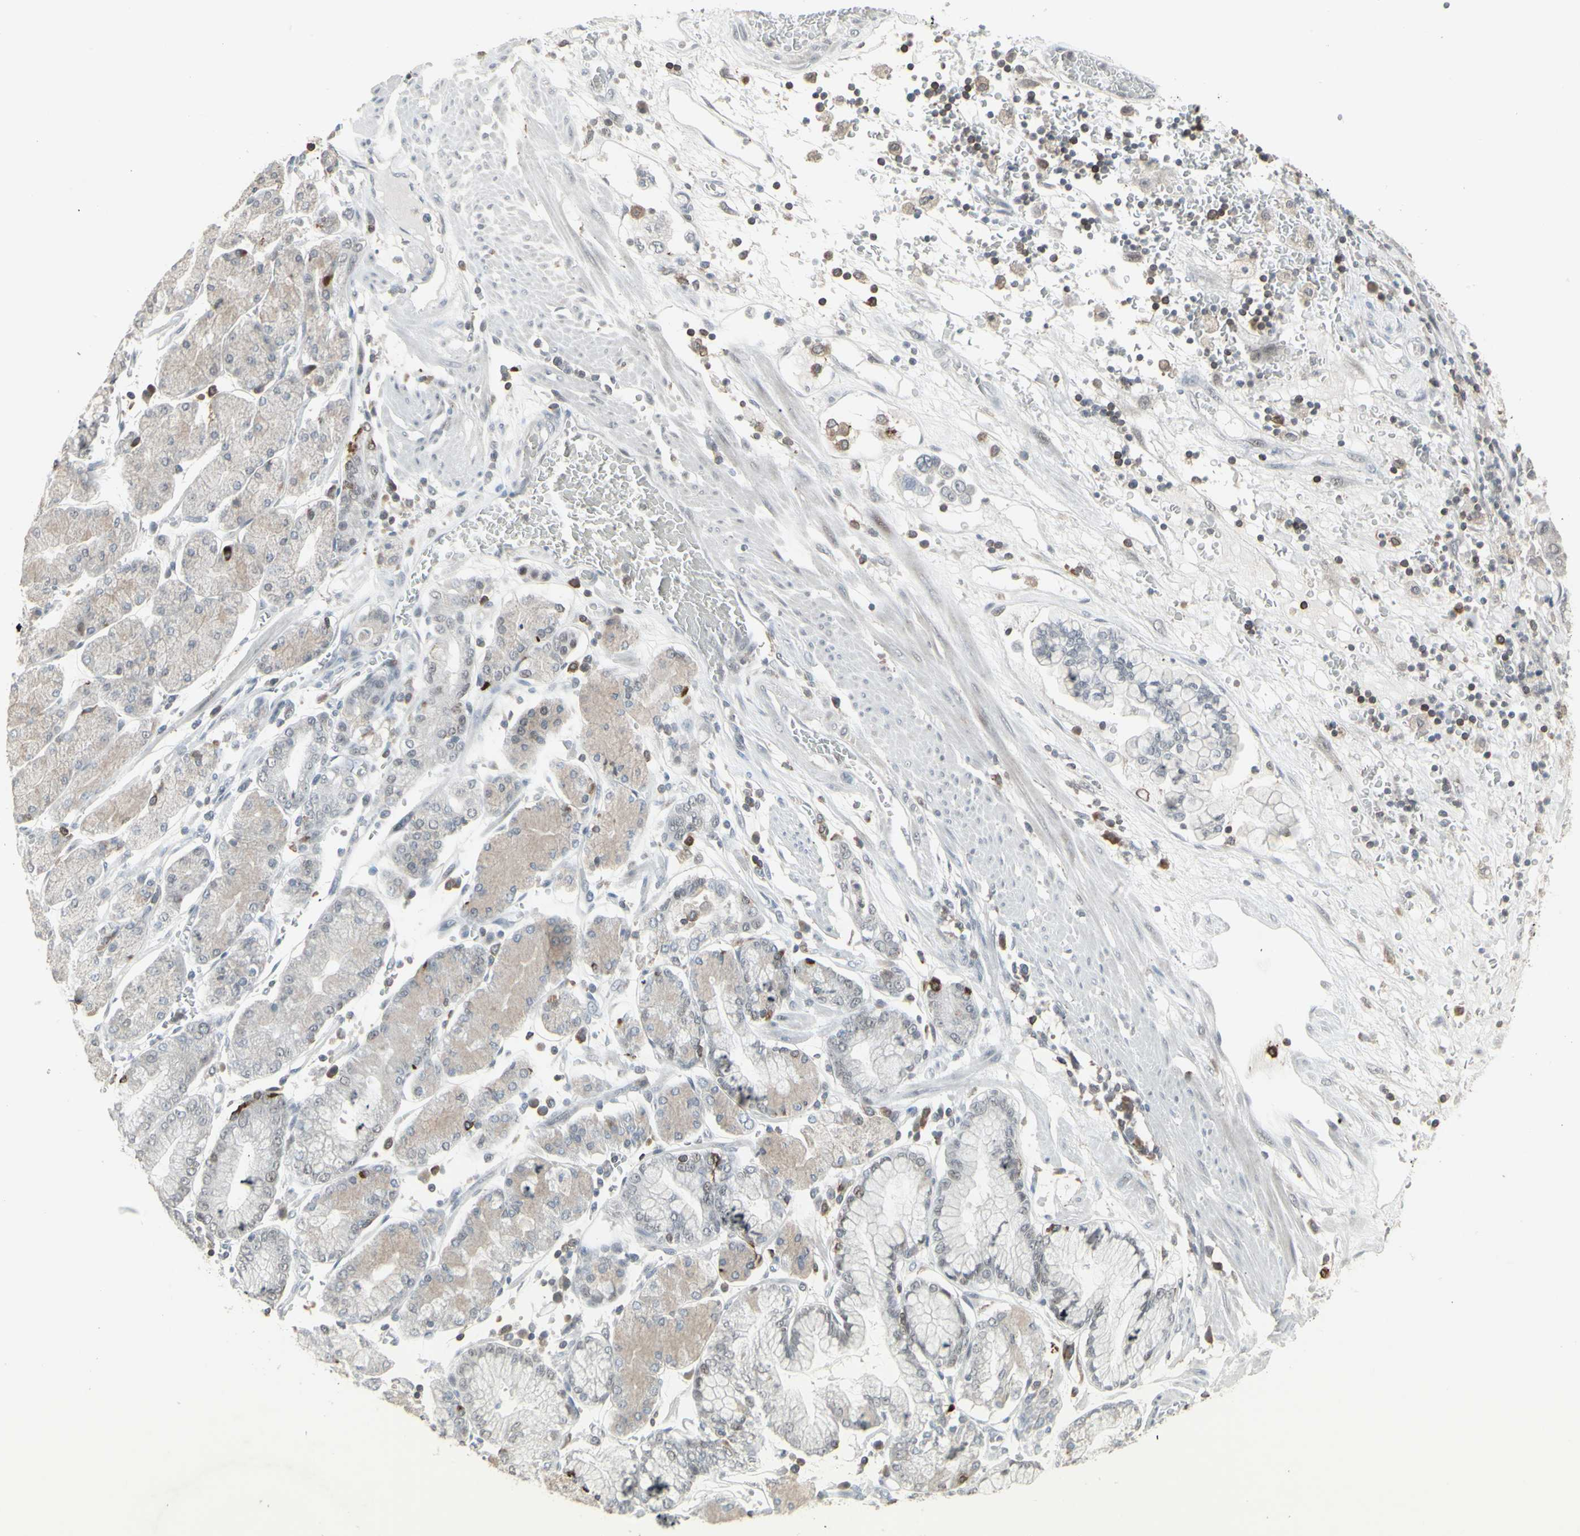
{"staining": {"intensity": "negative", "quantity": "none", "location": "none"}, "tissue": "stomach cancer", "cell_type": "Tumor cells", "image_type": "cancer", "snomed": [{"axis": "morphology", "description": "Normal tissue, NOS"}, {"axis": "morphology", "description": "Adenocarcinoma, NOS"}, {"axis": "topography", "description": "Stomach, upper"}, {"axis": "topography", "description": "Stomach"}], "caption": "Image shows no protein staining in tumor cells of adenocarcinoma (stomach) tissue.", "gene": "SAMSN1", "patient": {"sex": "male", "age": 76}}